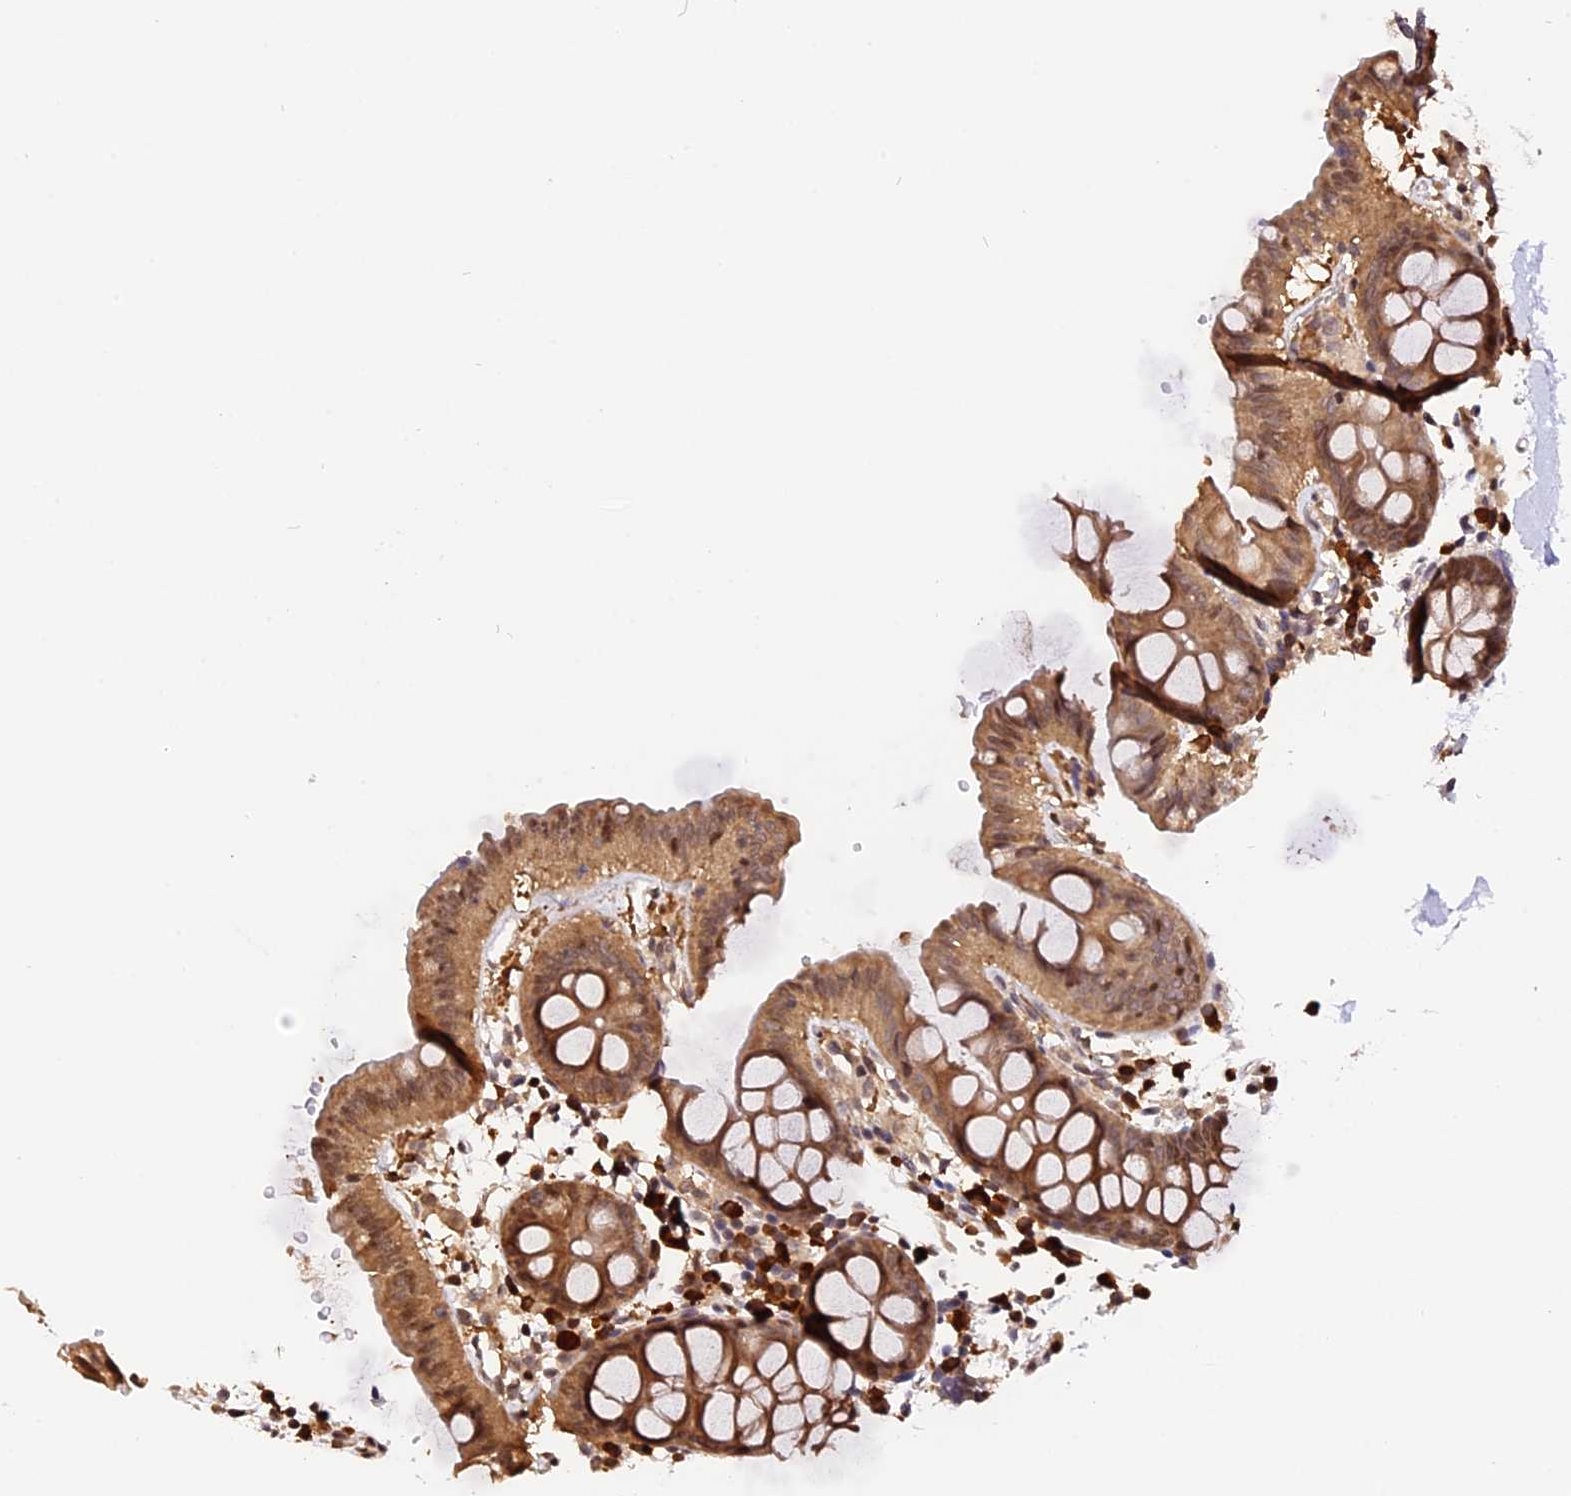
{"staining": {"intensity": "moderate", "quantity": ">75%", "location": "cytoplasmic/membranous,nuclear"}, "tissue": "colon", "cell_type": "Endothelial cells", "image_type": "normal", "snomed": [{"axis": "morphology", "description": "Normal tissue, NOS"}, {"axis": "topography", "description": "Colon"}], "caption": "Endothelial cells display medium levels of moderate cytoplasmic/membranous,nuclear staining in approximately >75% of cells in unremarkable colon. (Stains: DAB (3,3'-diaminobenzidine) in brown, nuclei in blue, Microscopy: brightfield microscopy at high magnification).", "gene": "HERPUD1", "patient": {"sex": "male", "age": 75}}